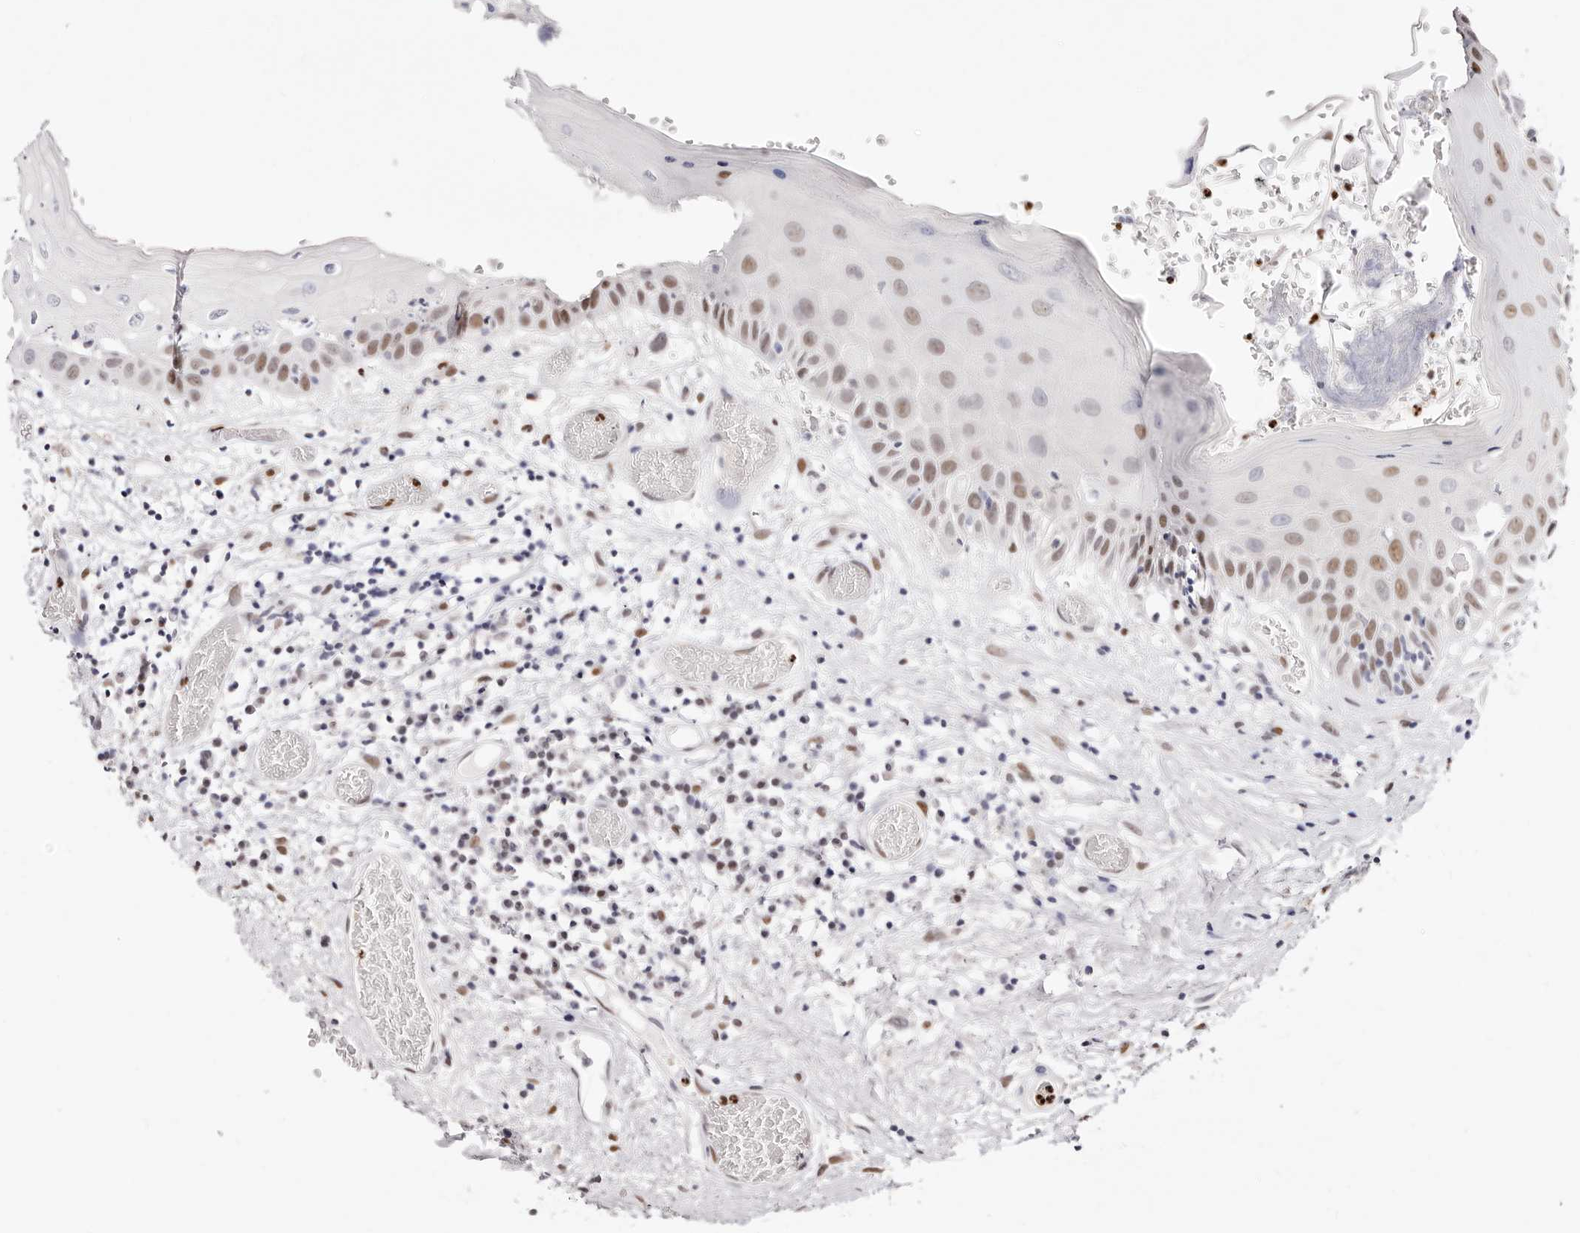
{"staining": {"intensity": "moderate", "quantity": ">75%", "location": "nuclear"}, "tissue": "oral mucosa", "cell_type": "Squamous epithelial cells", "image_type": "normal", "snomed": [{"axis": "morphology", "description": "Normal tissue, NOS"}, {"axis": "topography", "description": "Oral tissue"}], "caption": "Protein staining demonstrates moderate nuclear expression in approximately >75% of squamous epithelial cells in benign oral mucosa.", "gene": "TKT", "patient": {"sex": "female", "age": 76}}